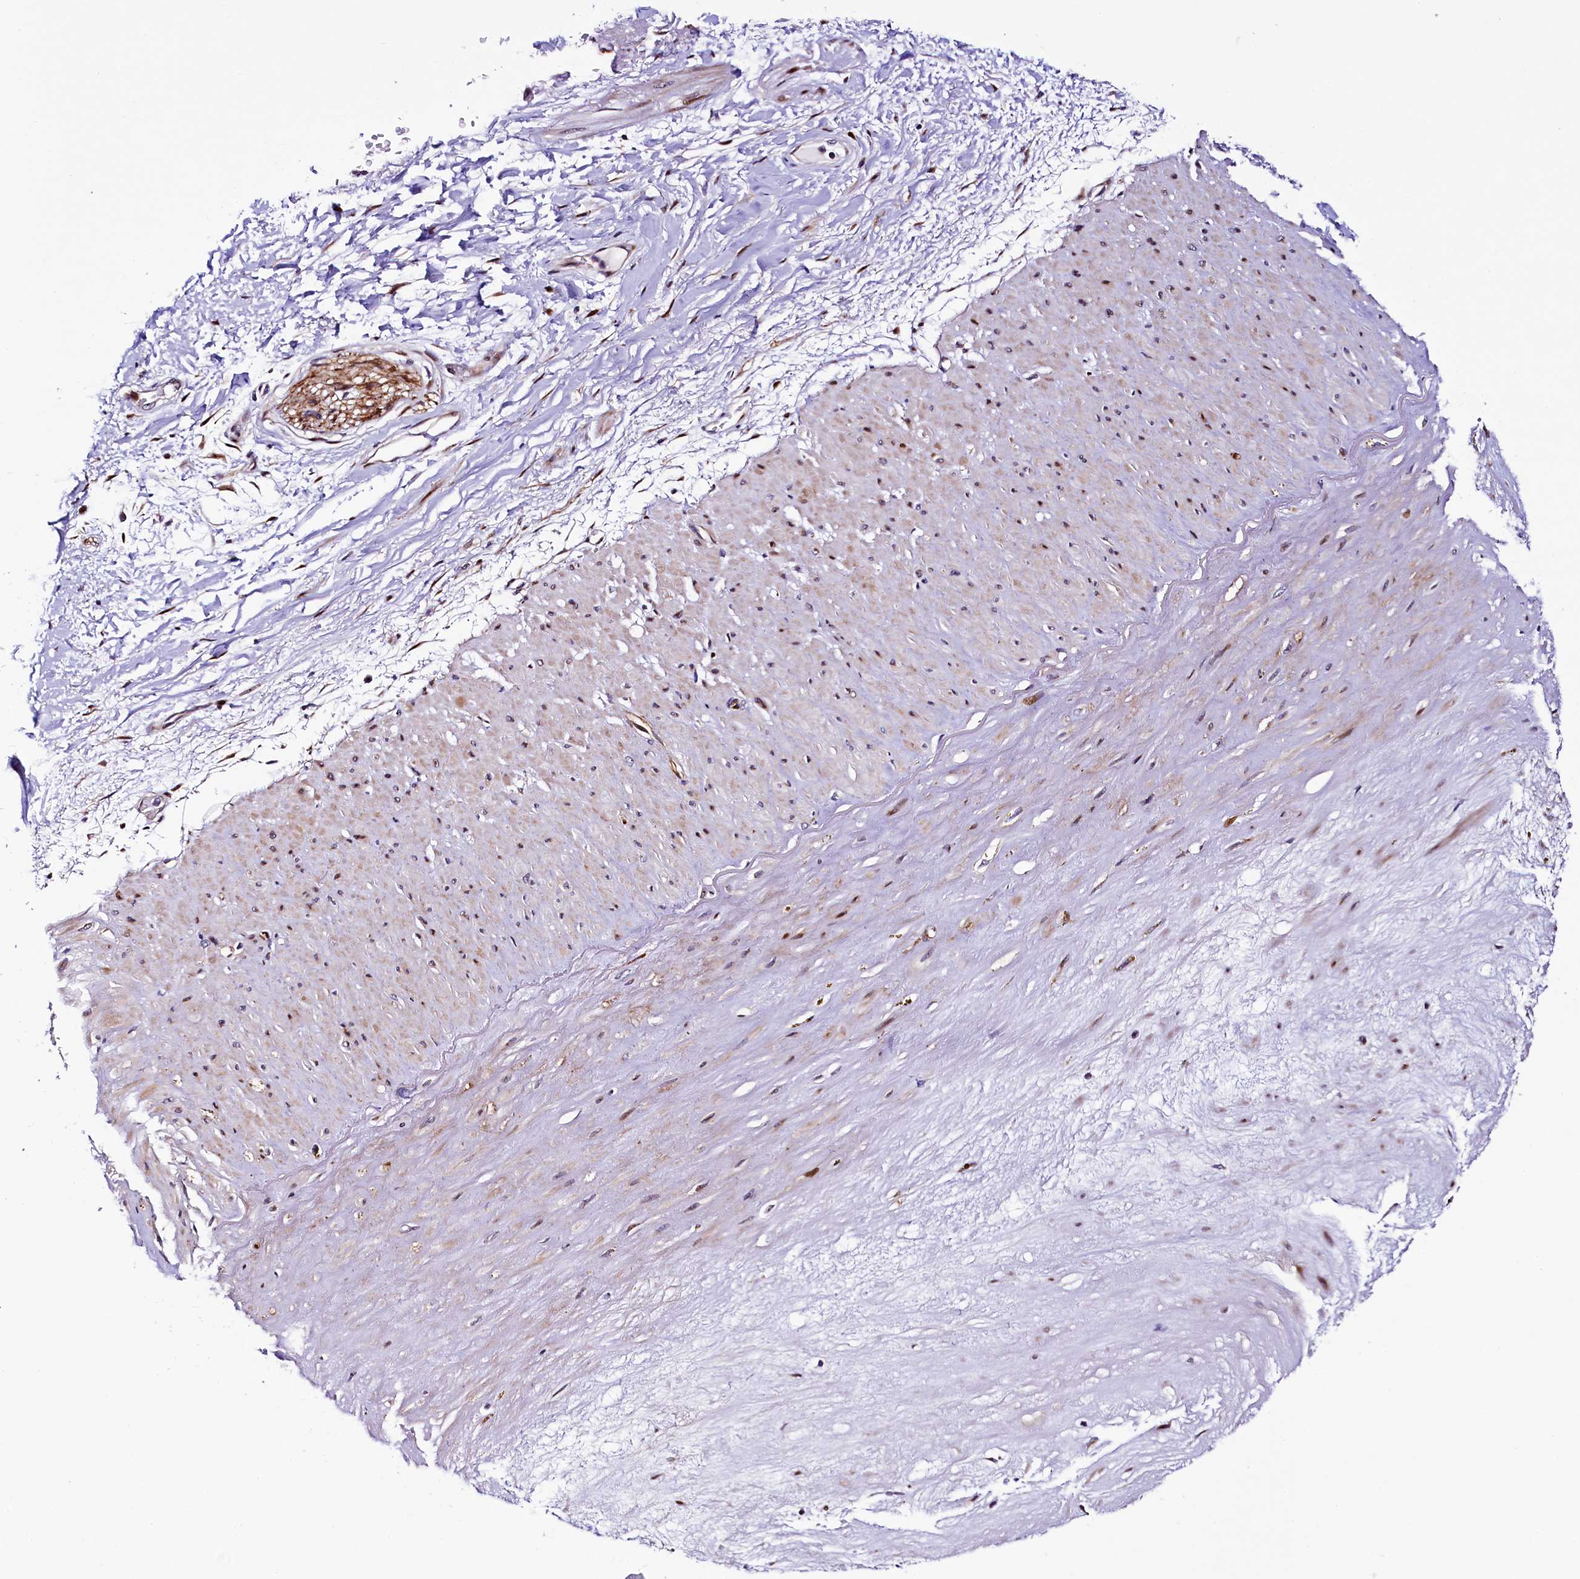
{"staining": {"intensity": "moderate", "quantity": "25%-75%", "location": "cytoplasmic/membranous"}, "tissue": "adipose tissue", "cell_type": "Adipocytes", "image_type": "normal", "snomed": [{"axis": "morphology", "description": "Normal tissue, NOS"}, {"axis": "topography", "description": "Soft tissue"}], "caption": "IHC image of benign adipose tissue stained for a protein (brown), which reveals medium levels of moderate cytoplasmic/membranous staining in approximately 25%-75% of adipocytes.", "gene": "TRMT112", "patient": {"sex": "male", "age": 72}}